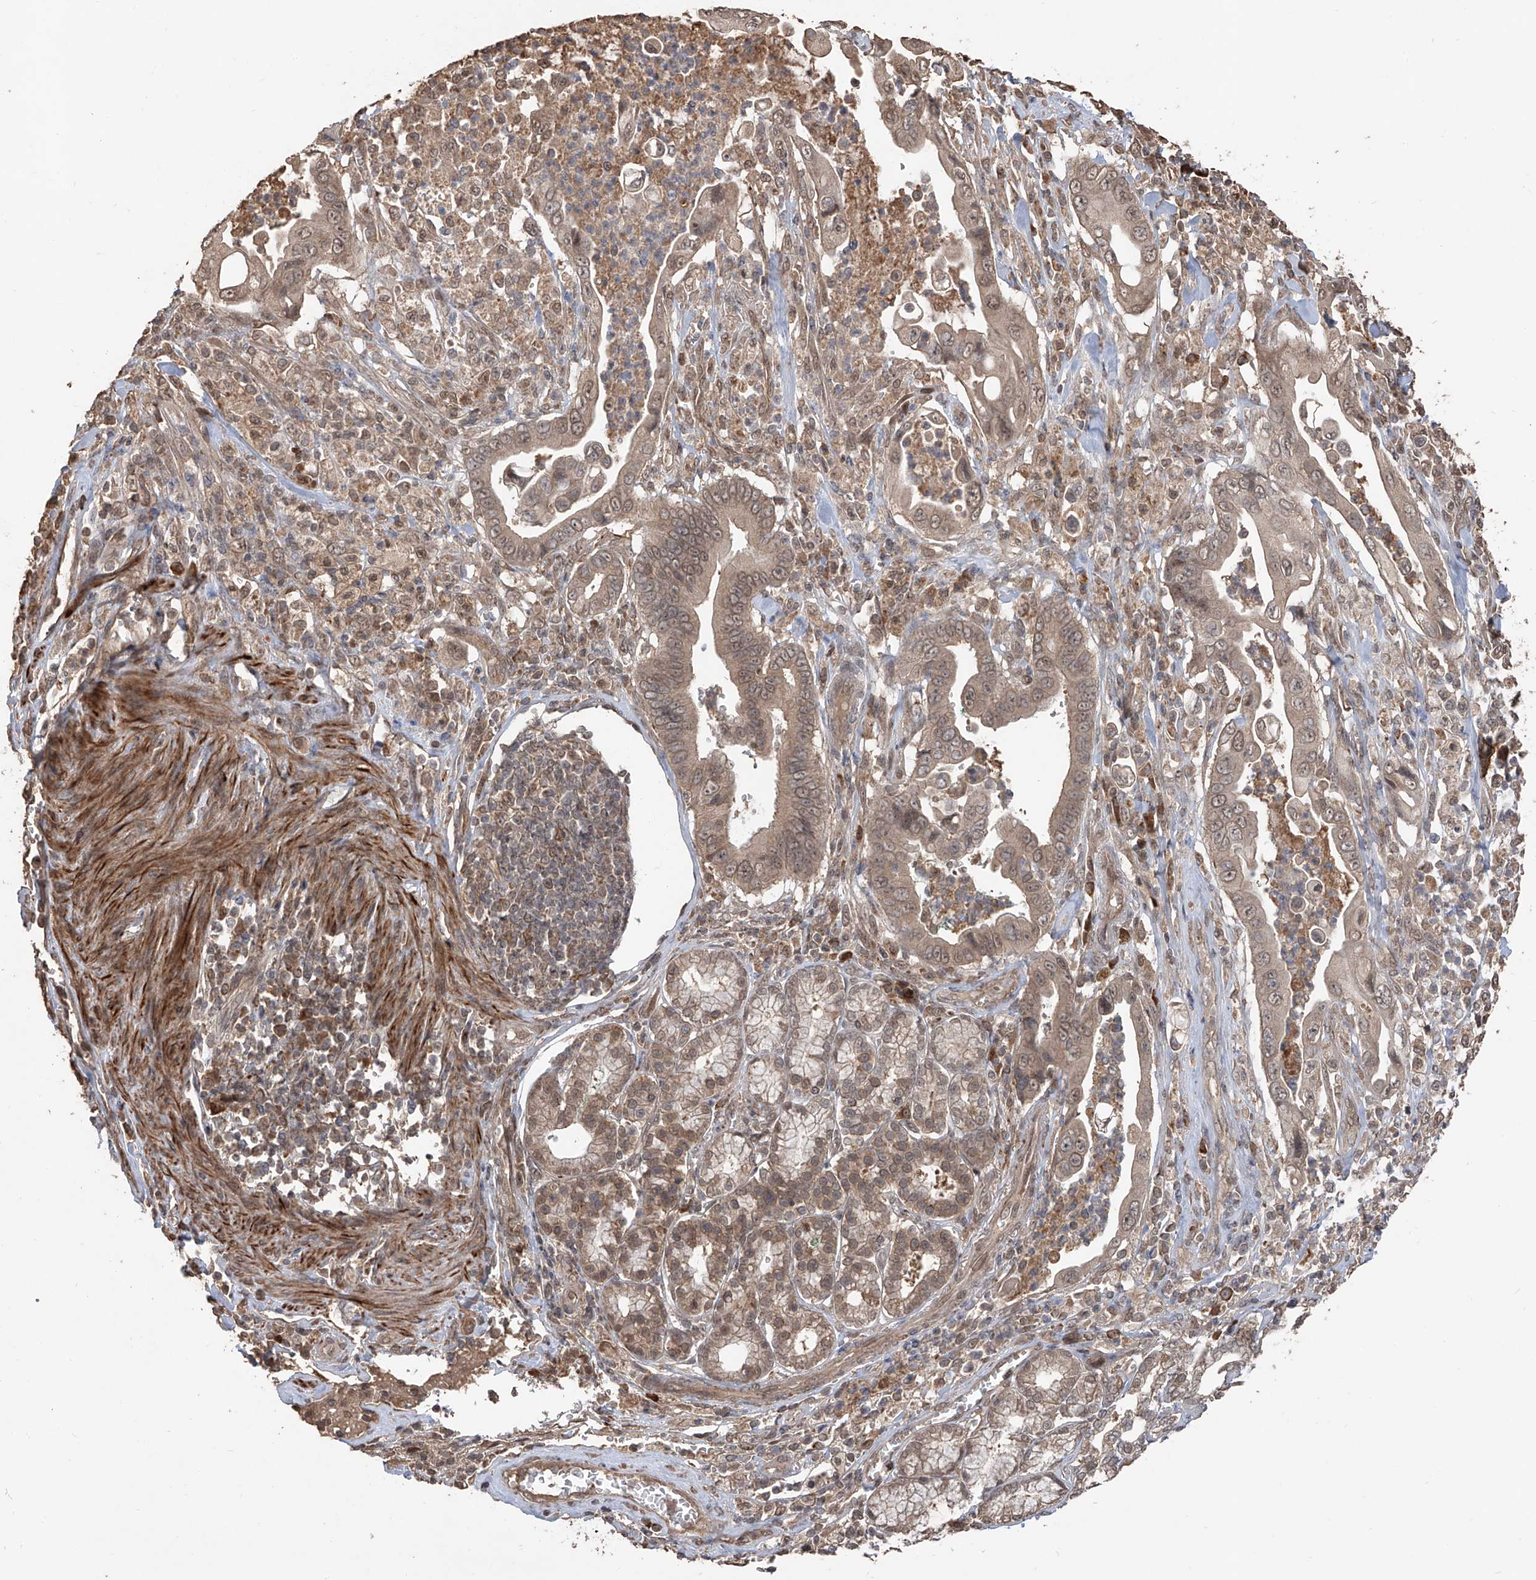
{"staining": {"intensity": "moderate", "quantity": ">75%", "location": "nuclear"}, "tissue": "pancreatic cancer", "cell_type": "Tumor cells", "image_type": "cancer", "snomed": [{"axis": "morphology", "description": "Adenocarcinoma, NOS"}, {"axis": "topography", "description": "Pancreas"}], "caption": "Immunohistochemistry (IHC) photomicrograph of neoplastic tissue: human adenocarcinoma (pancreatic) stained using immunohistochemistry (IHC) displays medium levels of moderate protein expression localized specifically in the nuclear of tumor cells, appearing as a nuclear brown color.", "gene": "FAM135A", "patient": {"sex": "male", "age": 78}}